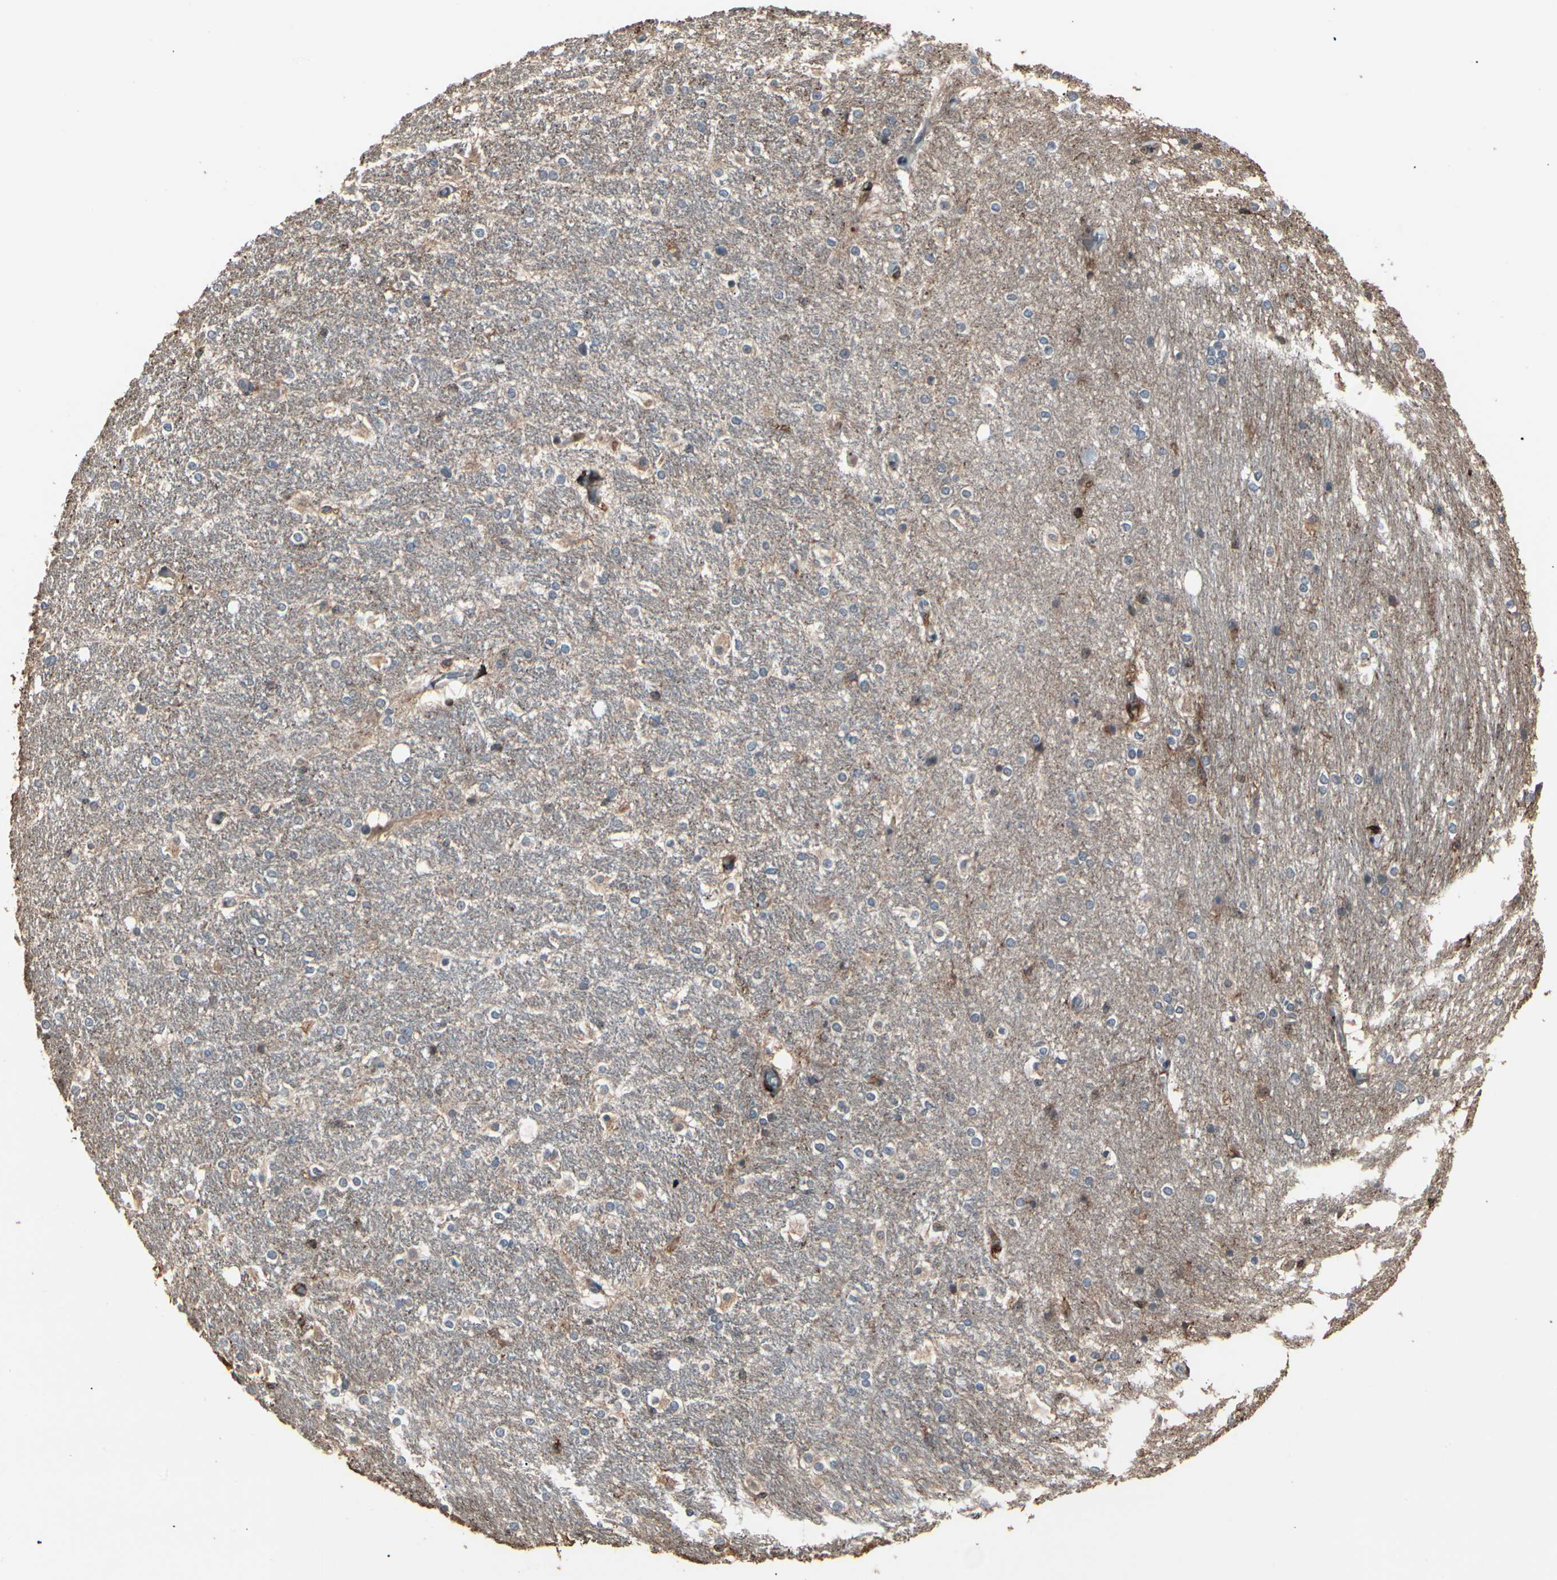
{"staining": {"intensity": "moderate", "quantity": "<25%", "location": "cytoplasmic/membranous"}, "tissue": "hippocampus", "cell_type": "Glial cells", "image_type": "normal", "snomed": [{"axis": "morphology", "description": "Normal tissue, NOS"}, {"axis": "topography", "description": "Hippocampus"}], "caption": "Immunohistochemistry (IHC) of unremarkable hippocampus reveals low levels of moderate cytoplasmic/membranous positivity in about <25% of glial cells.", "gene": "MAPK13", "patient": {"sex": "female", "age": 19}}